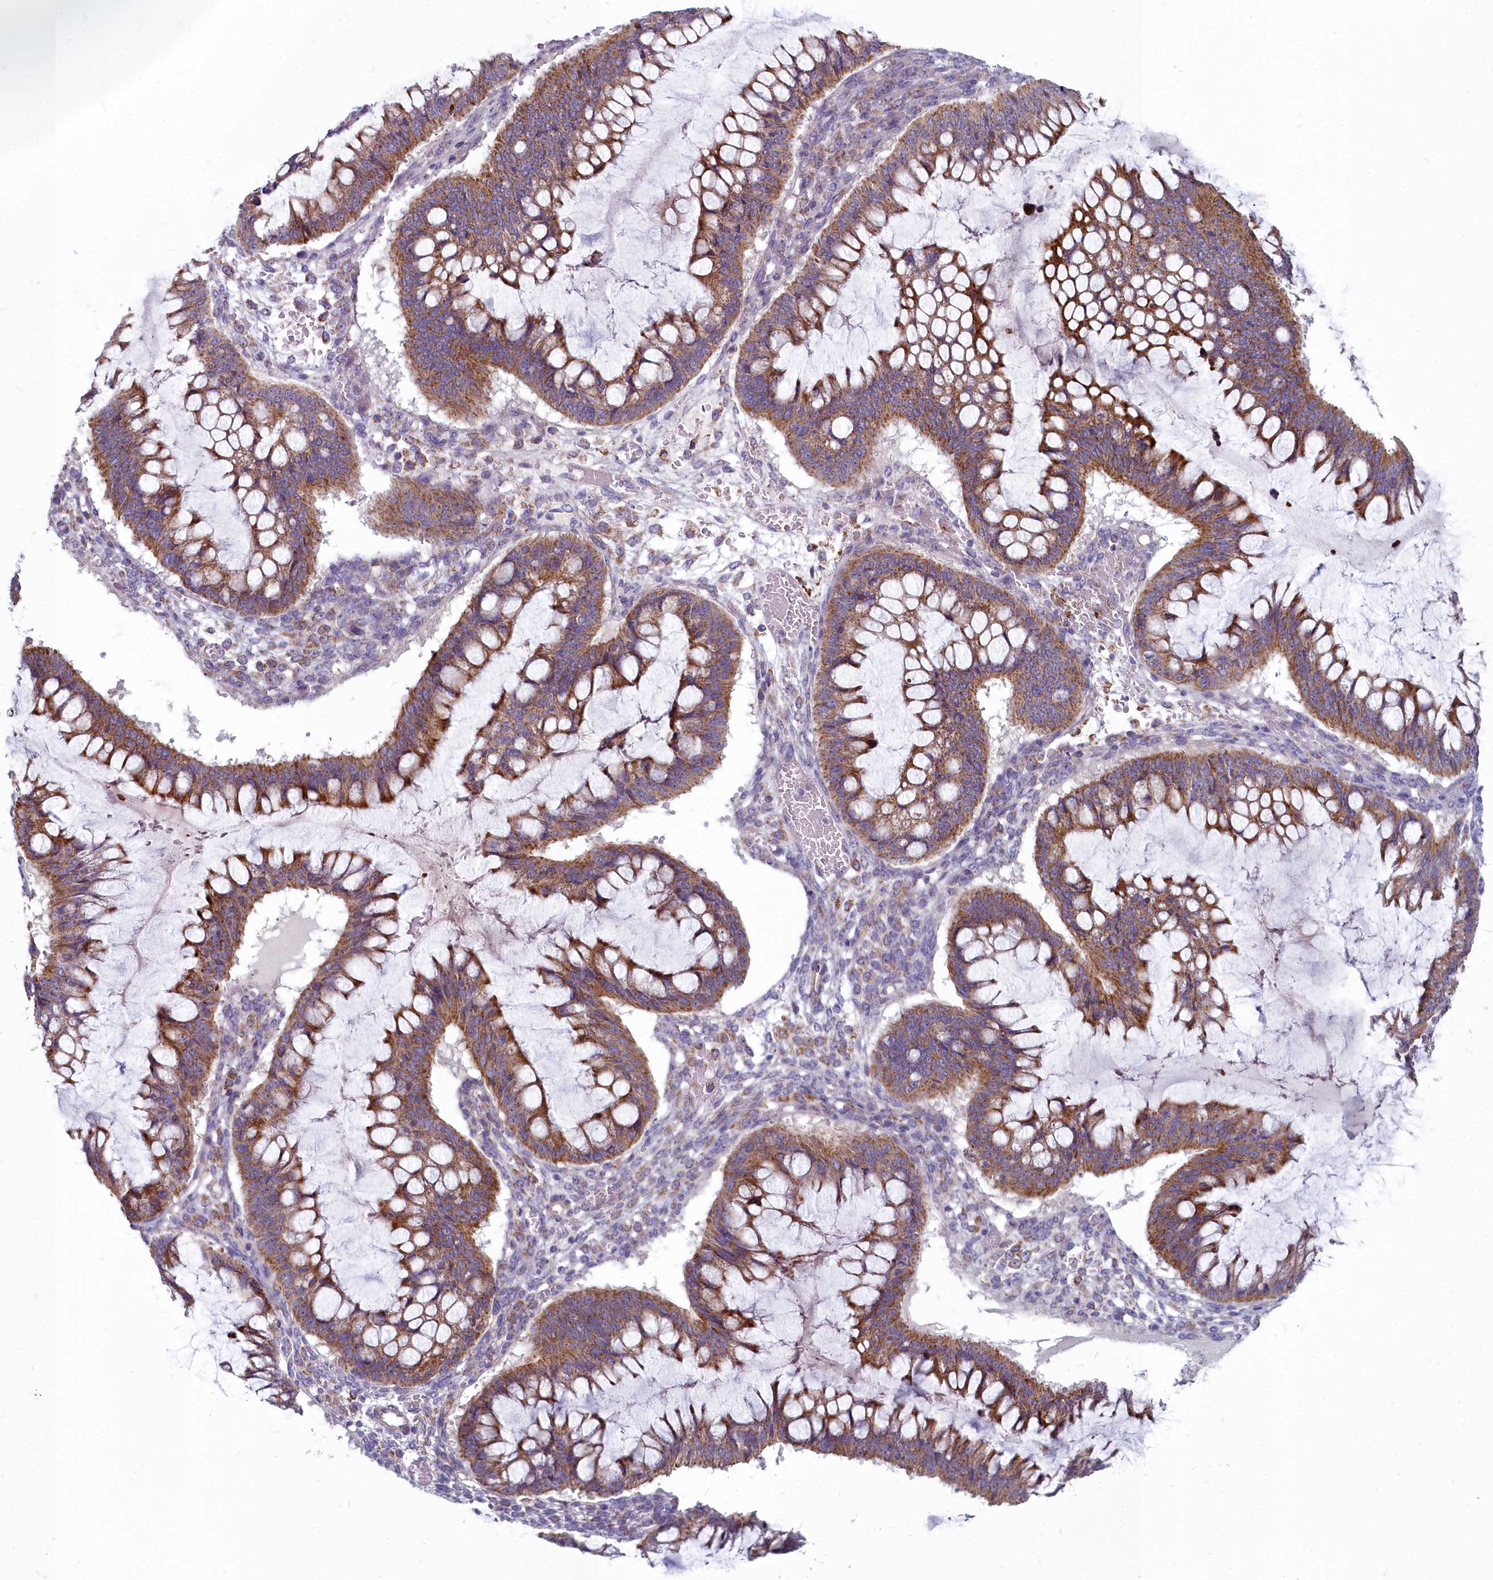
{"staining": {"intensity": "strong", "quantity": ">75%", "location": "cytoplasmic/membranous"}, "tissue": "ovarian cancer", "cell_type": "Tumor cells", "image_type": "cancer", "snomed": [{"axis": "morphology", "description": "Cystadenocarcinoma, mucinous, NOS"}, {"axis": "topography", "description": "Ovary"}], "caption": "IHC photomicrograph of human ovarian mucinous cystadenocarcinoma stained for a protein (brown), which displays high levels of strong cytoplasmic/membranous expression in approximately >75% of tumor cells.", "gene": "INSYN2A", "patient": {"sex": "female", "age": 73}}